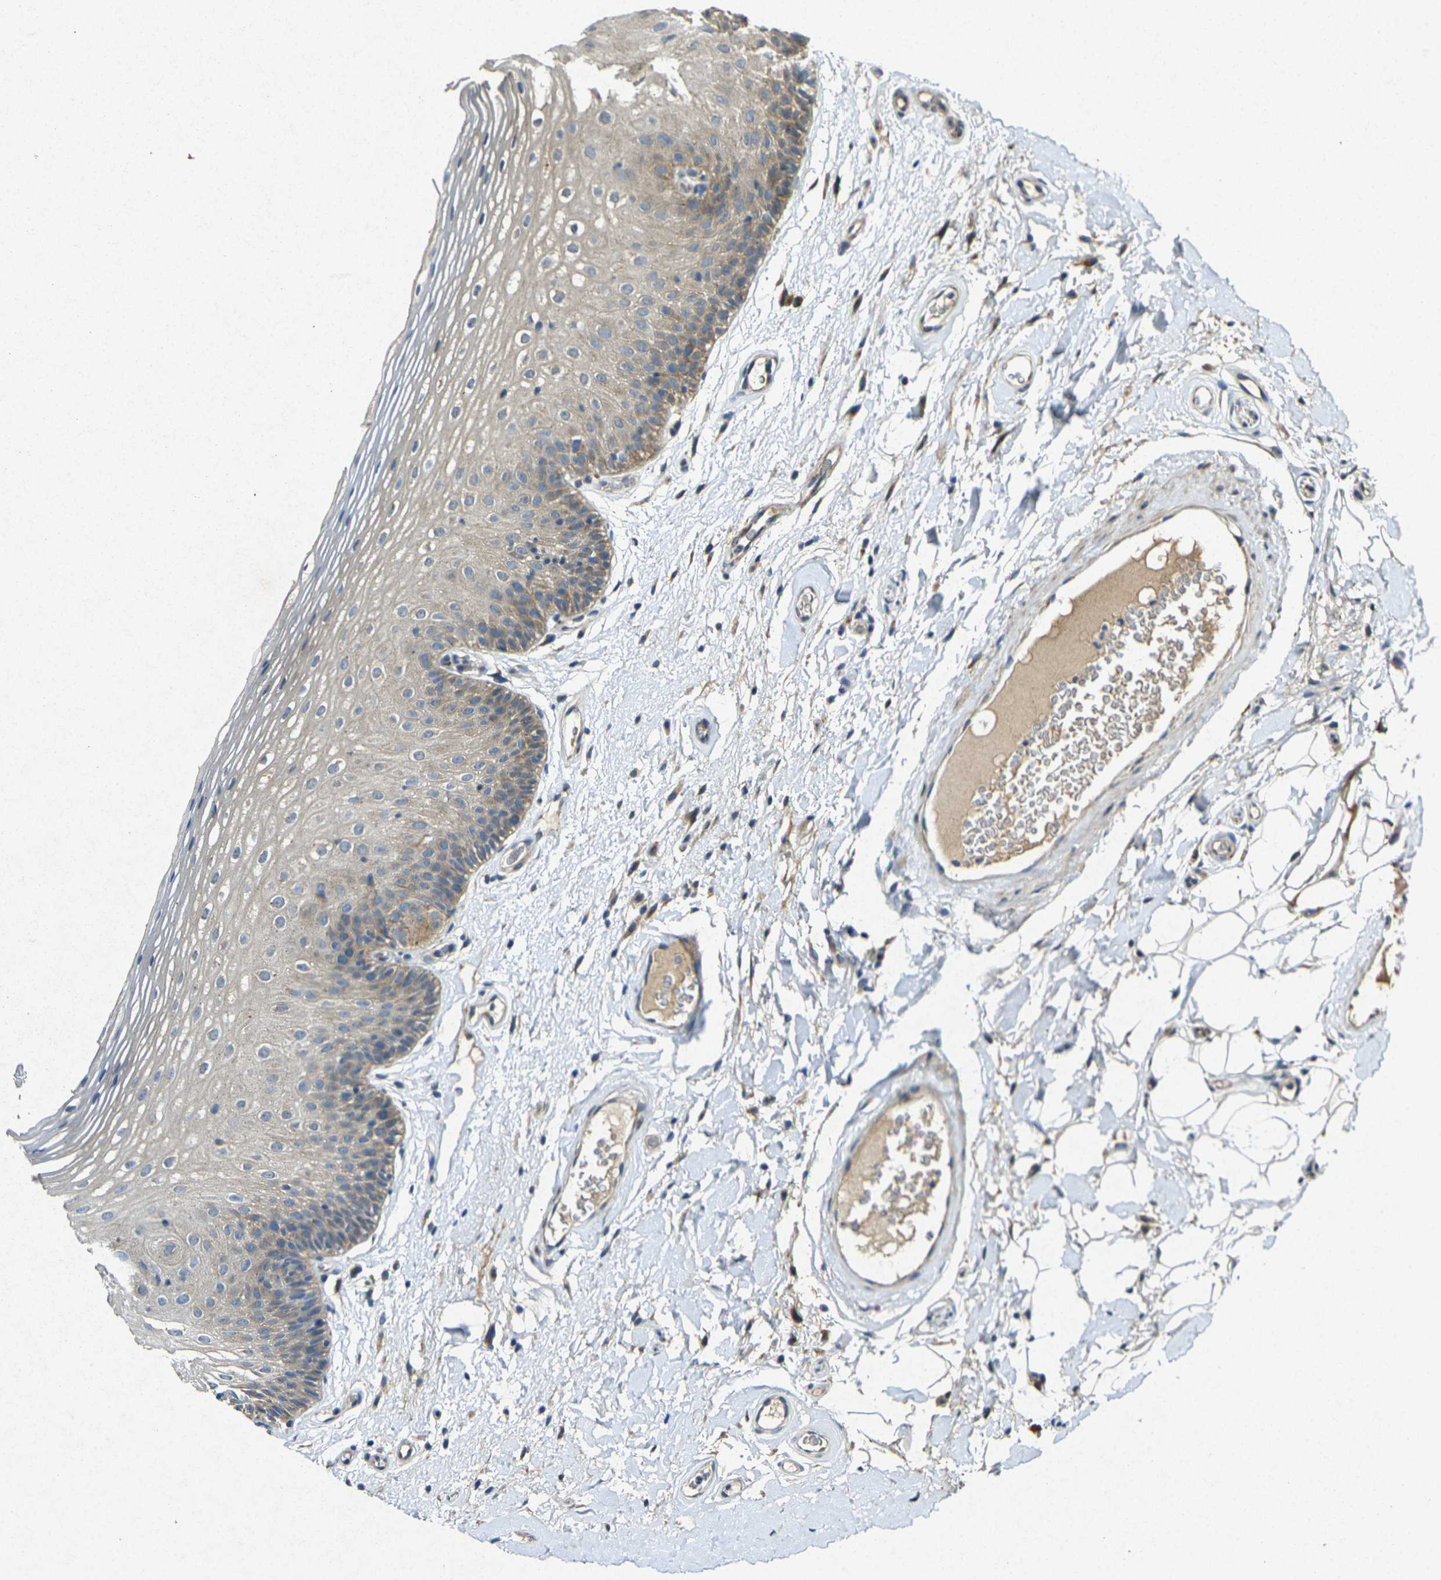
{"staining": {"intensity": "moderate", "quantity": "25%-75%", "location": "cytoplasmic/membranous"}, "tissue": "oral mucosa", "cell_type": "Squamous epithelial cells", "image_type": "normal", "snomed": [{"axis": "morphology", "description": "Normal tissue, NOS"}, {"axis": "morphology", "description": "Squamous cell carcinoma, NOS"}, {"axis": "topography", "description": "Skeletal muscle"}, {"axis": "topography", "description": "Oral tissue"}], "caption": "Oral mucosa stained with a brown dye exhibits moderate cytoplasmic/membranous positive staining in approximately 25%-75% of squamous epithelial cells.", "gene": "RGMA", "patient": {"sex": "male", "age": 71}}